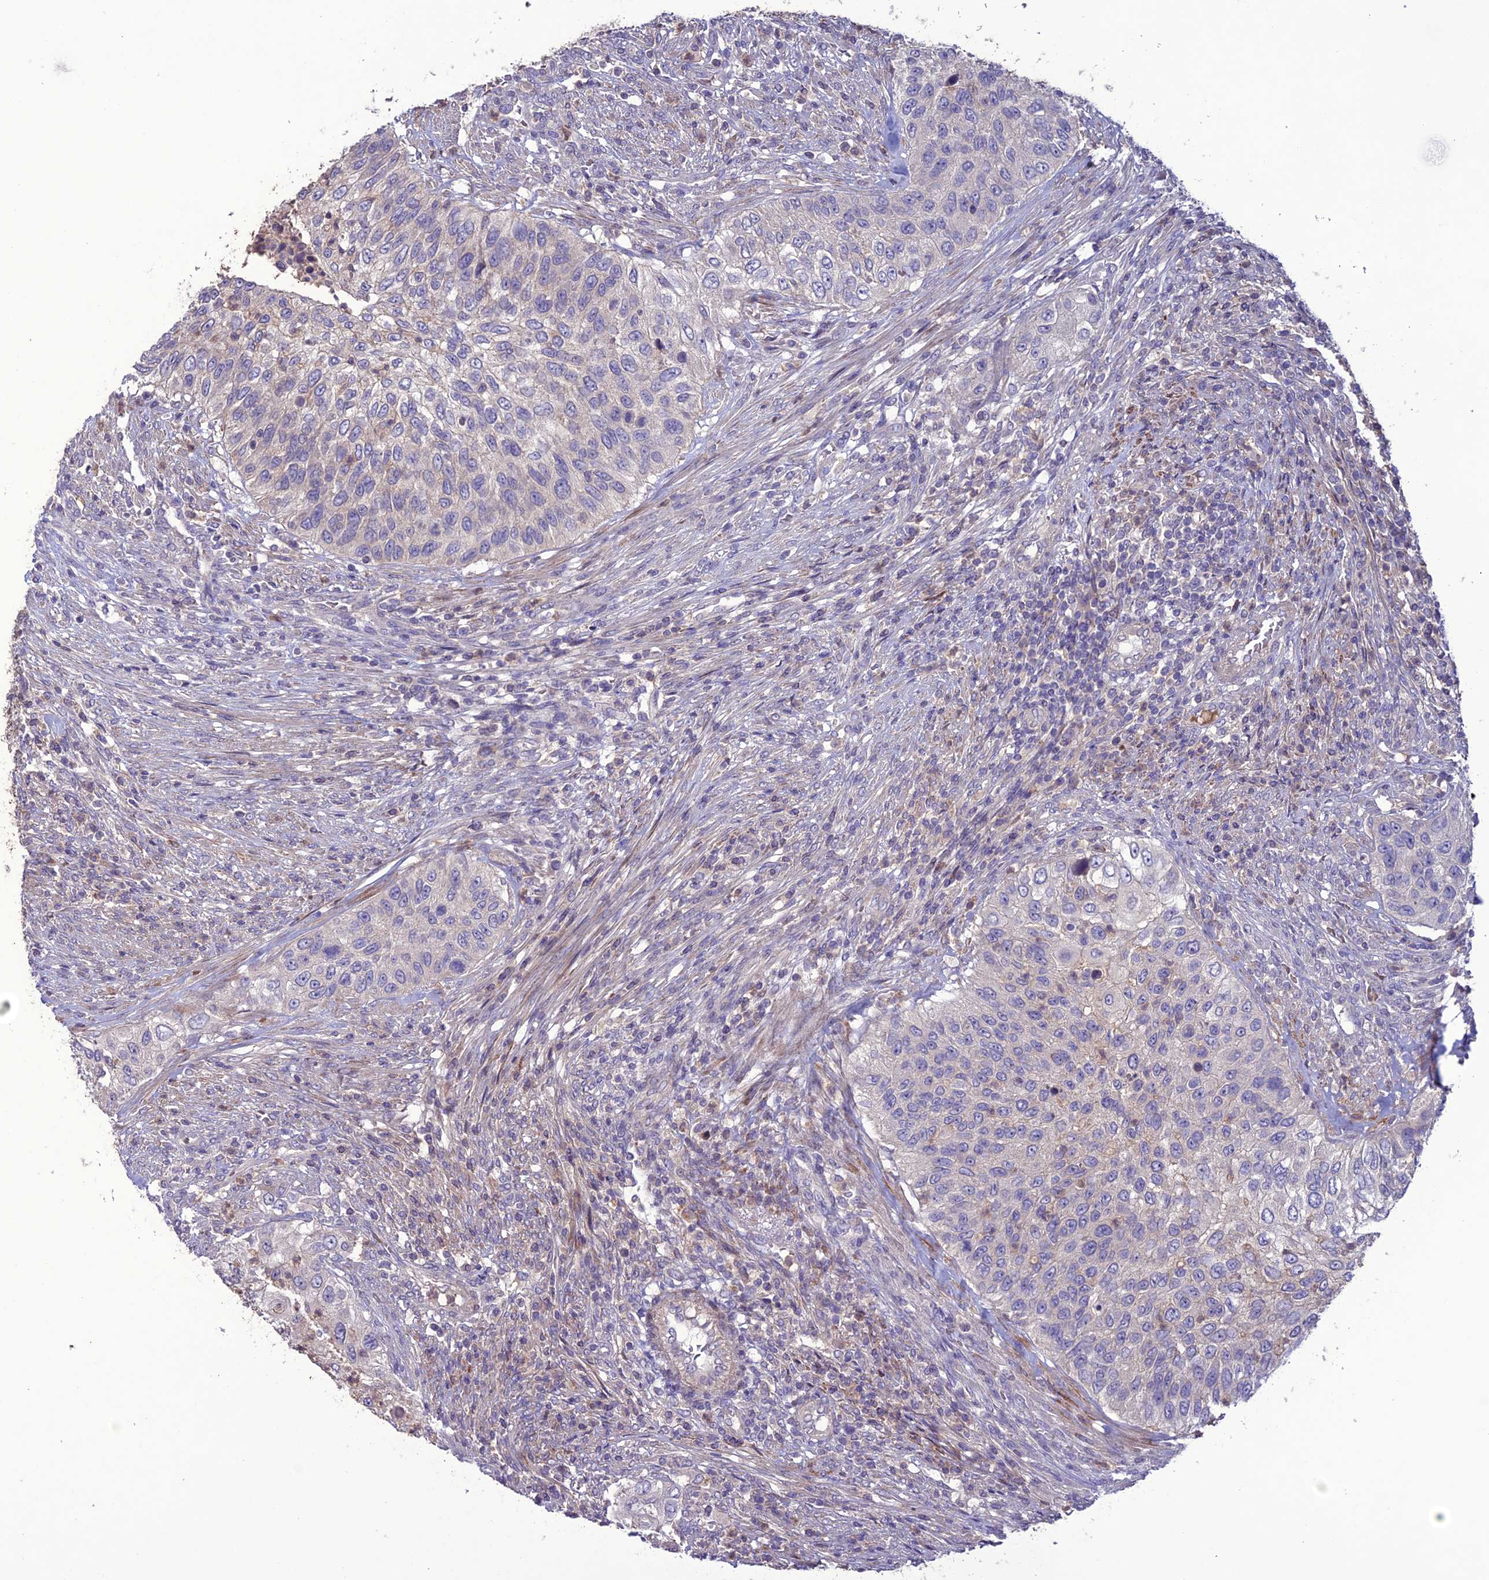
{"staining": {"intensity": "weak", "quantity": "<25%", "location": "cytoplasmic/membranous"}, "tissue": "urothelial cancer", "cell_type": "Tumor cells", "image_type": "cancer", "snomed": [{"axis": "morphology", "description": "Urothelial carcinoma, High grade"}, {"axis": "topography", "description": "Urinary bladder"}], "caption": "Image shows no protein staining in tumor cells of high-grade urothelial carcinoma tissue.", "gene": "C2orf76", "patient": {"sex": "female", "age": 60}}